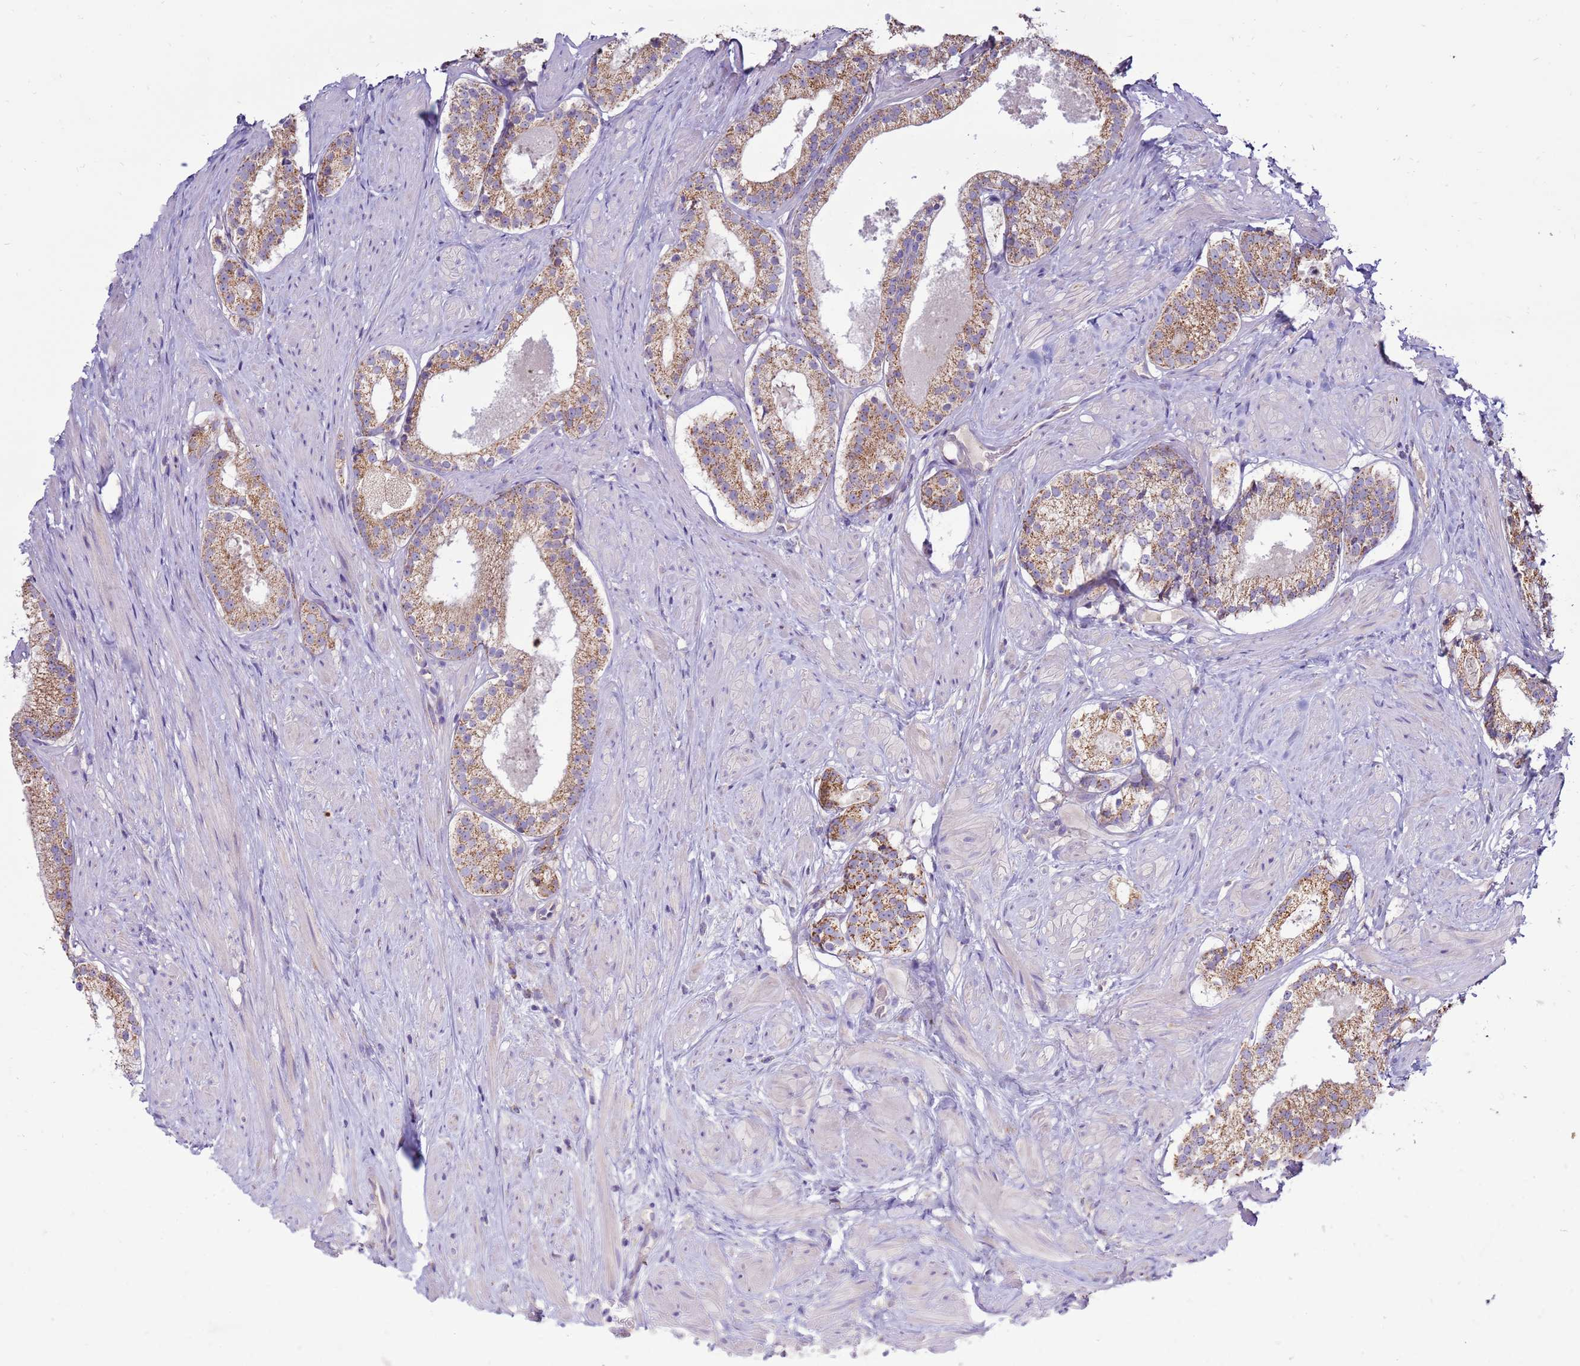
{"staining": {"intensity": "moderate", "quantity": ">75%", "location": "cytoplasmic/membranous"}, "tissue": "prostate cancer", "cell_type": "Tumor cells", "image_type": "cancer", "snomed": [{"axis": "morphology", "description": "Adenocarcinoma, Low grade"}, {"axis": "topography", "description": "Prostate"}], "caption": "Prostate cancer tissue demonstrates moderate cytoplasmic/membranous expression in about >75% of tumor cells, visualized by immunohistochemistry. The staining was performed using DAB, with brown indicating positive protein expression. Nuclei are stained blue with hematoxylin.", "gene": "TRAPPC4", "patient": {"sex": "male", "age": 57}}